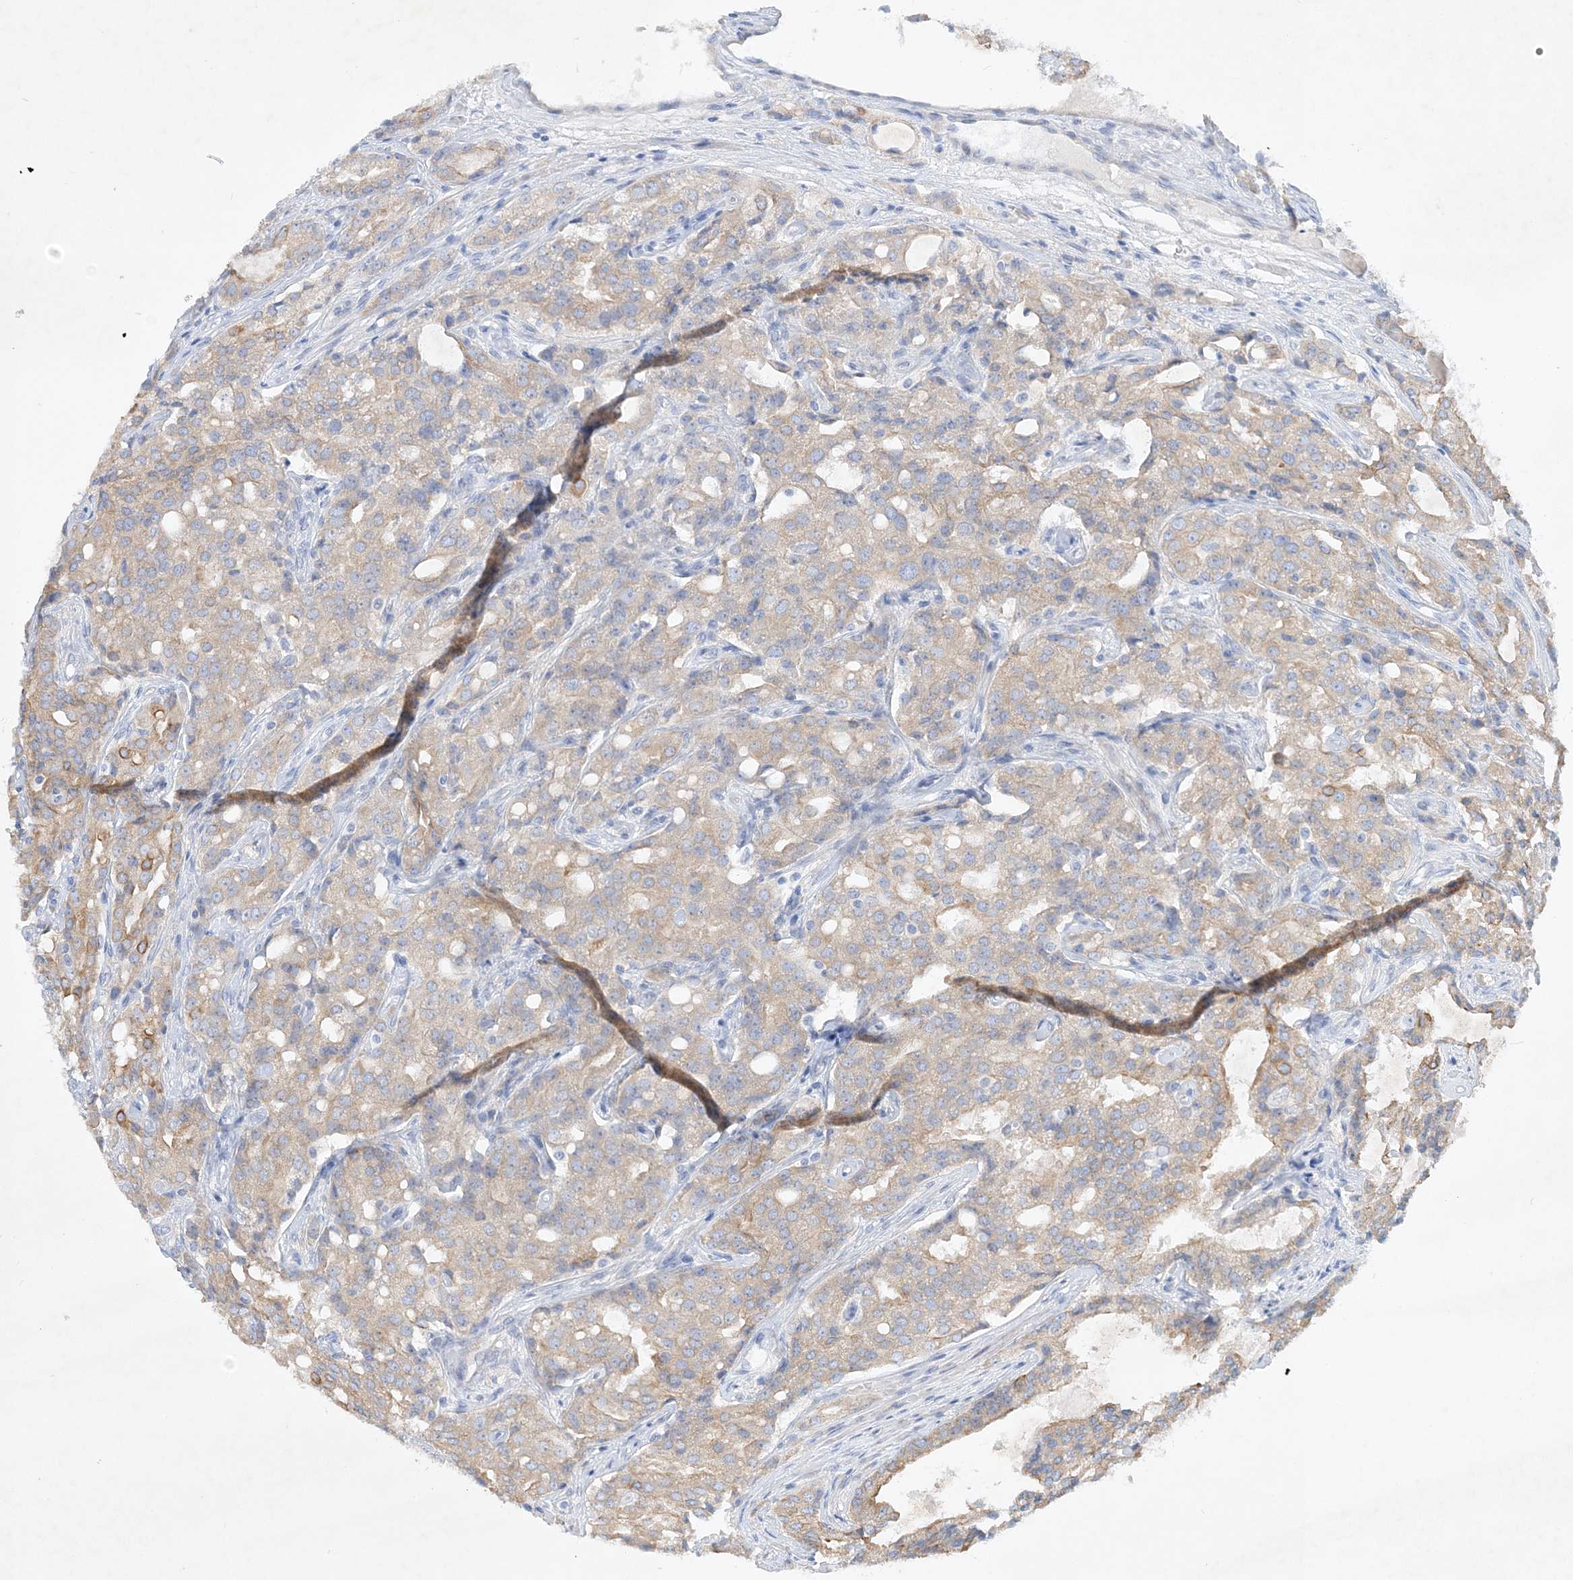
{"staining": {"intensity": "weak", "quantity": ">75%", "location": "cytoplasmic/membranous"}, "tissue": "prostate cancer", "cell_type": "Tumor cells", "image_type": "cancer", "snomed": [{"axis": "morphology", "description": "Adenocarcinoma, High grade"}, {"axis": "topography", "description": "Prostate"}], "caption": "Protein expression analysis of human prostate cancer reveals weak cytoplasmic/membranous expression in about >75% of tumor cells.", "gene": "FARSB", "patient": {"sex": "male", "age": 72}}